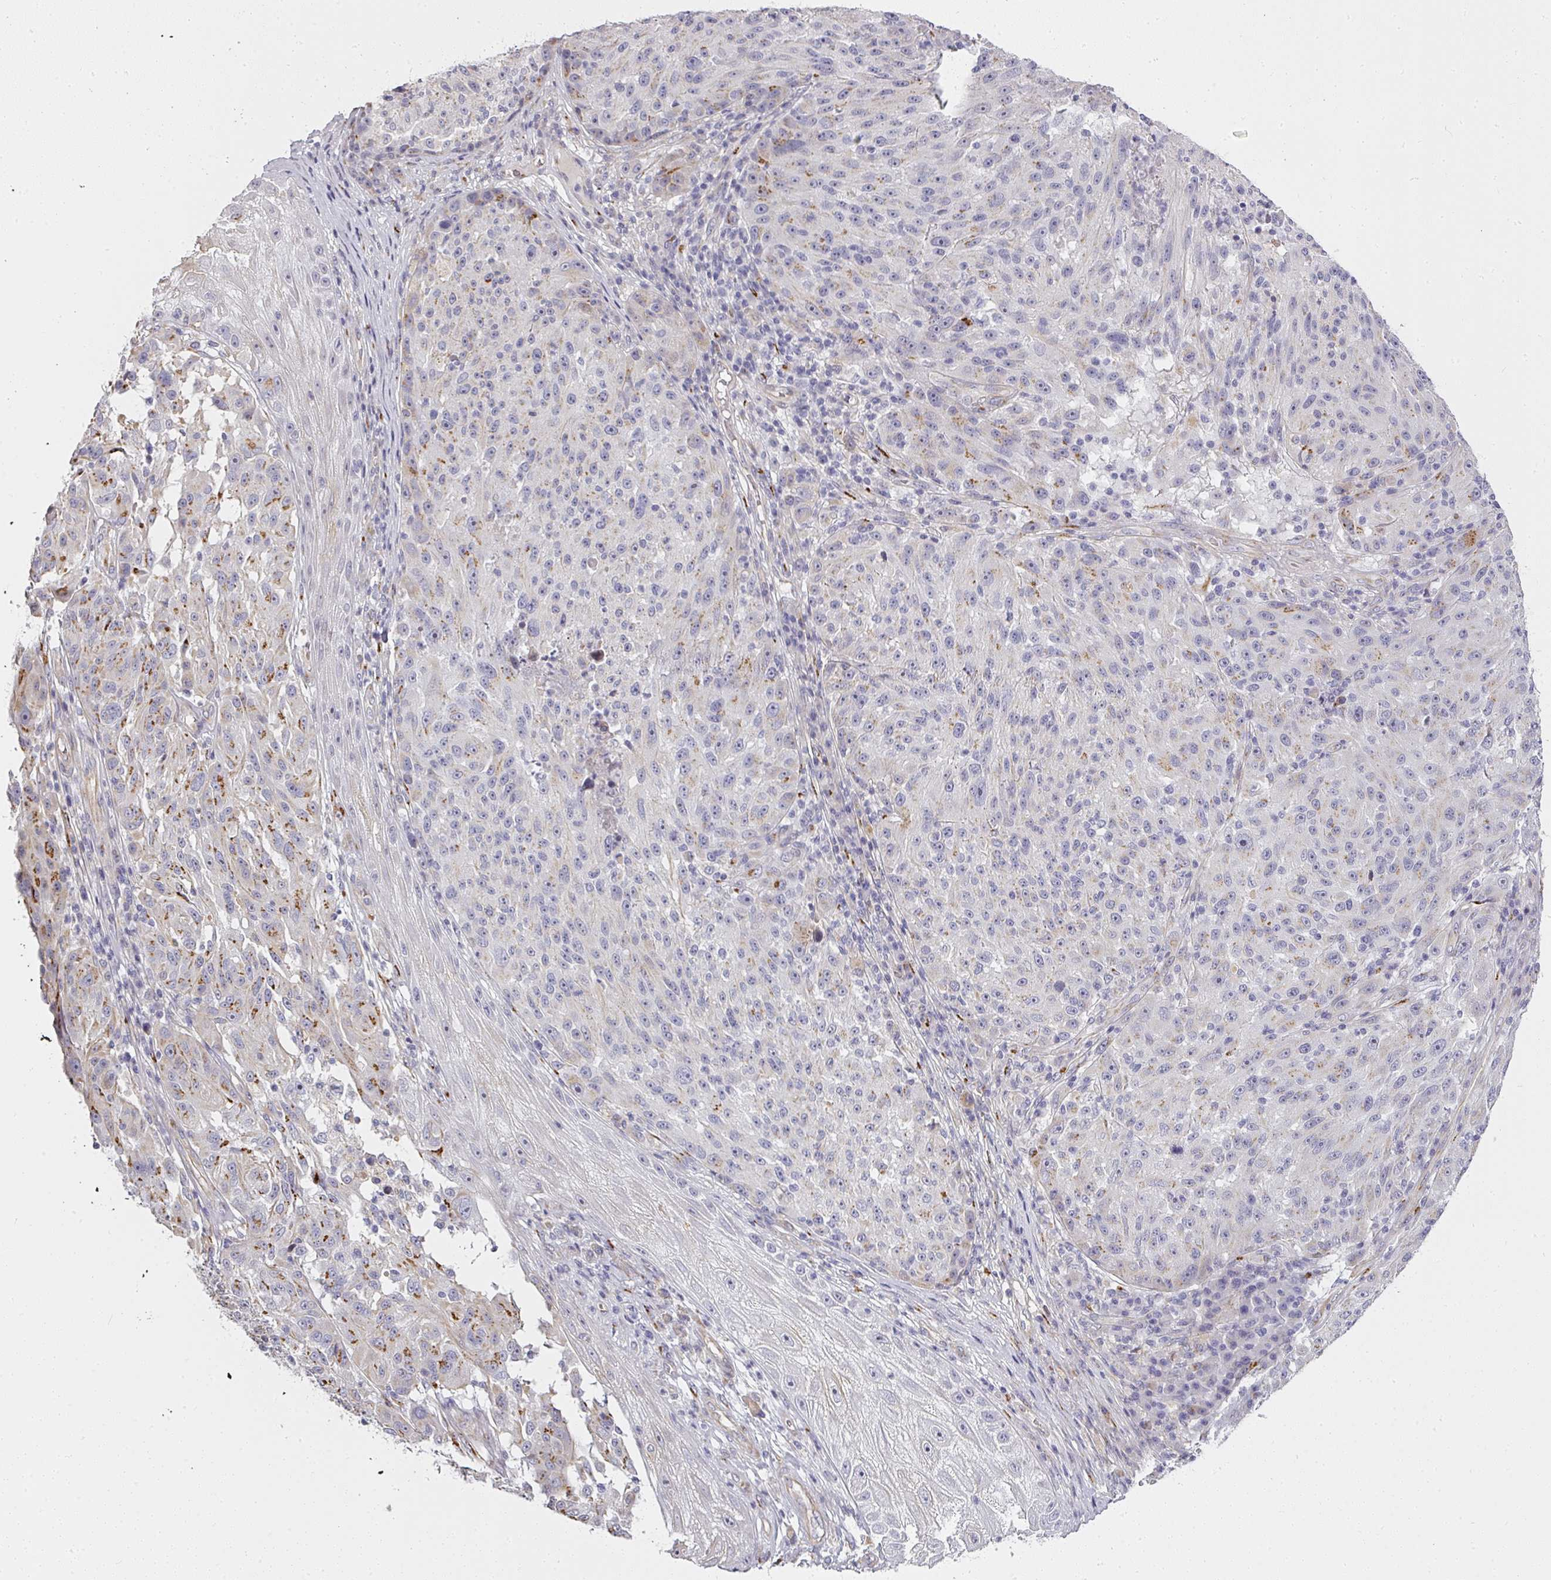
{"staining": {"intensity": "moderate", "quantity": "<25%", "location": "cytoplasmic/membranous"}, "tissue": "melanoma", "cell_type": "Tumor cells", "image_type": "cancer", "snomed": [{"axis": "morphology", "description": "Malignant melanoma, NOS"}, {"axis": "topography", "description": "Skin"}], "caption": "Protein expression analysis of malignant melanoma displays moderate cytoplasmic/membranous positivity in approximately <25% of tumor cells. (IHC, brightfield microscopy, high magnification).", "gene": "ATP8B2", "patient": {"sex": "male", "age": 53}}